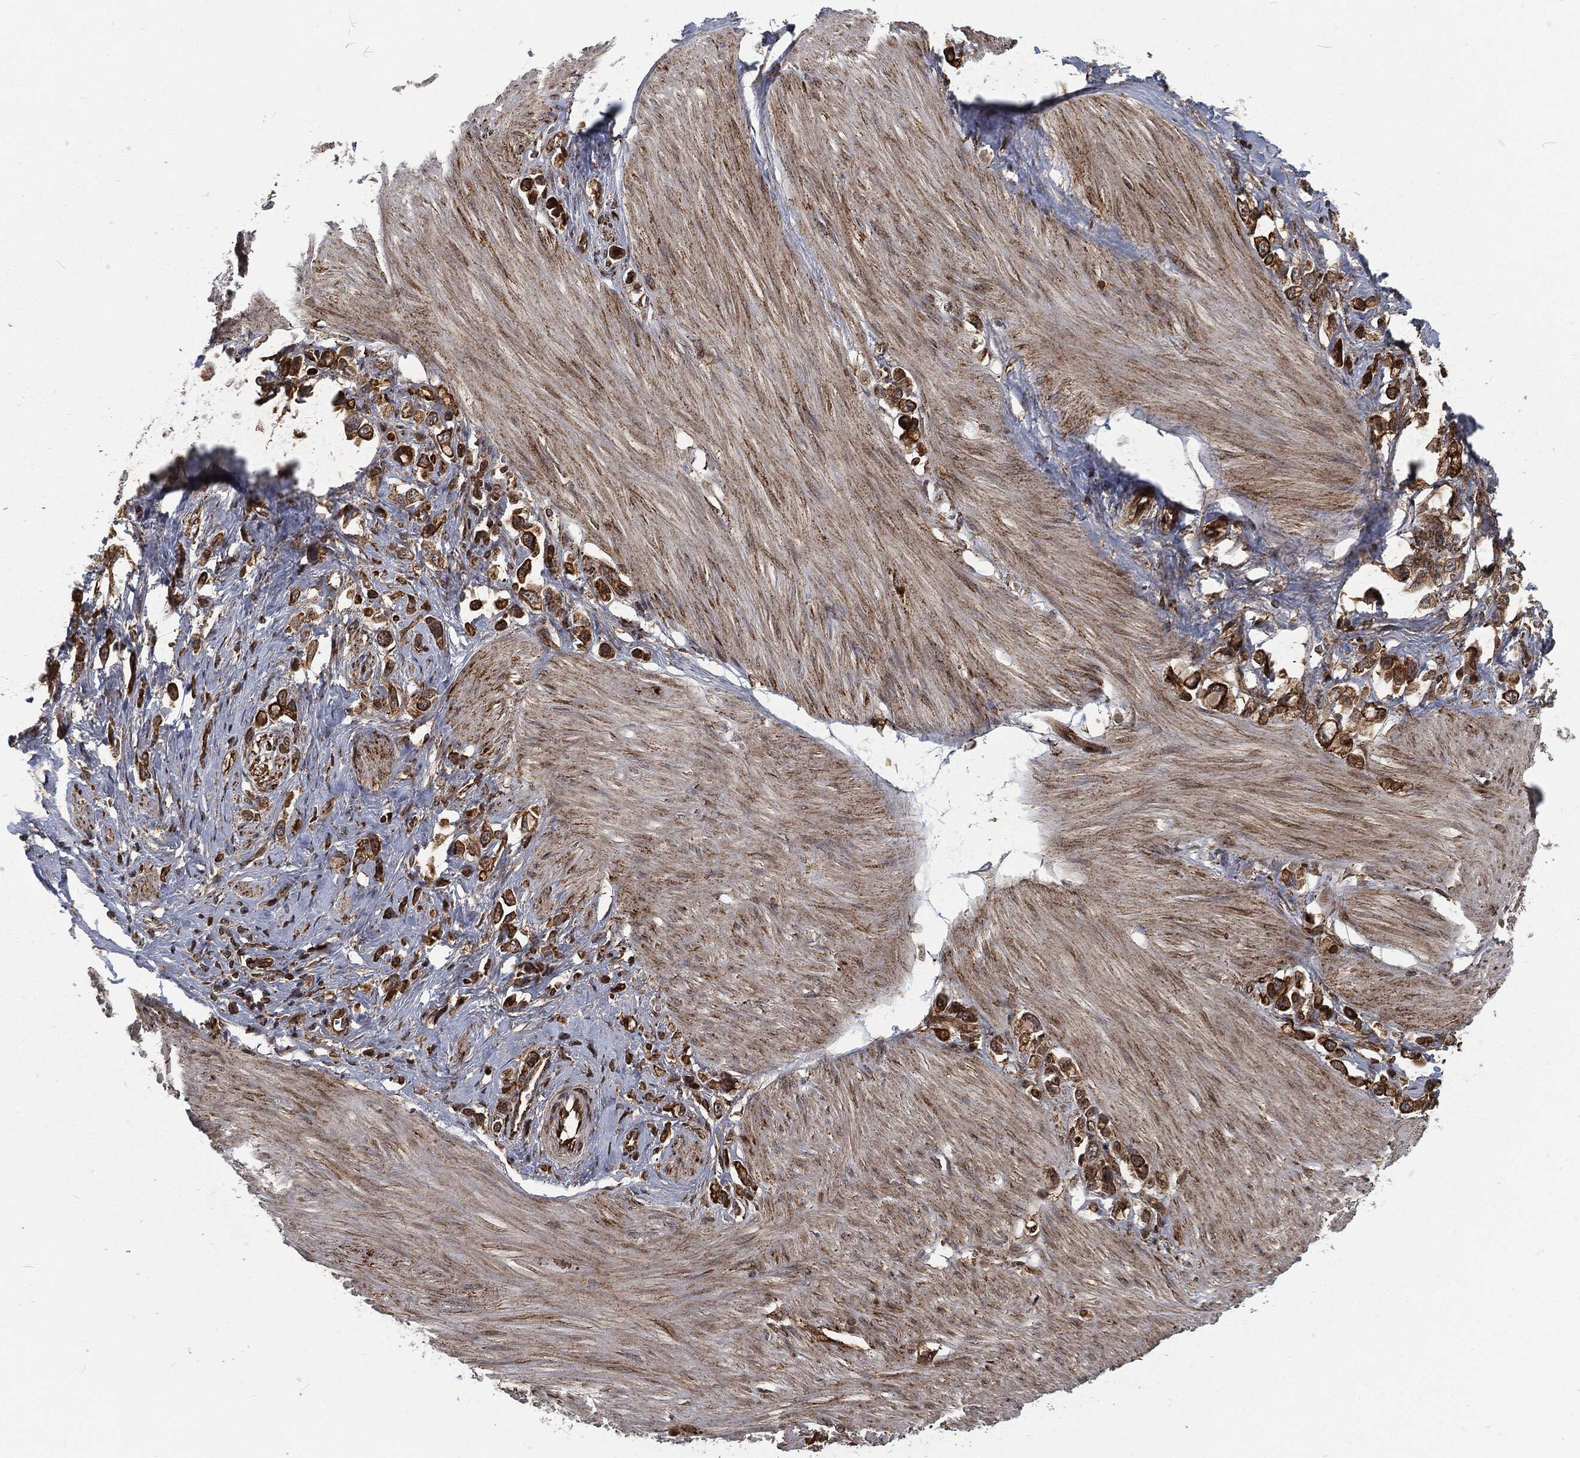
{"staining": {"intensity": "strong", "quantity": ">75%", "location": "cytoplasmic/membranous"}, "tissue": "stomach cancer", "cell_type": "Tumor cells", "image_type": "cancer", "snomed": [{"axis": "morphology", "description": "Normal tissue, NOS"}, {"axis": "morphology", "description": "Adenocarcinoma, NOS"}, {"axis": "morphology", "description": "Adenocarcinoma, High grade"}, {"axis": "topography", "description": "Stomach, upper"}, {"axis": "topography", "description": "Stomach"}], "caption": "IHC of human stomach cancer reveals high levels of strong cytoplasmic/membranous staining in approximately >75% of tumor cells.", "gene": "RFTN1", "patient": {"sex": "female", "age": 65}}